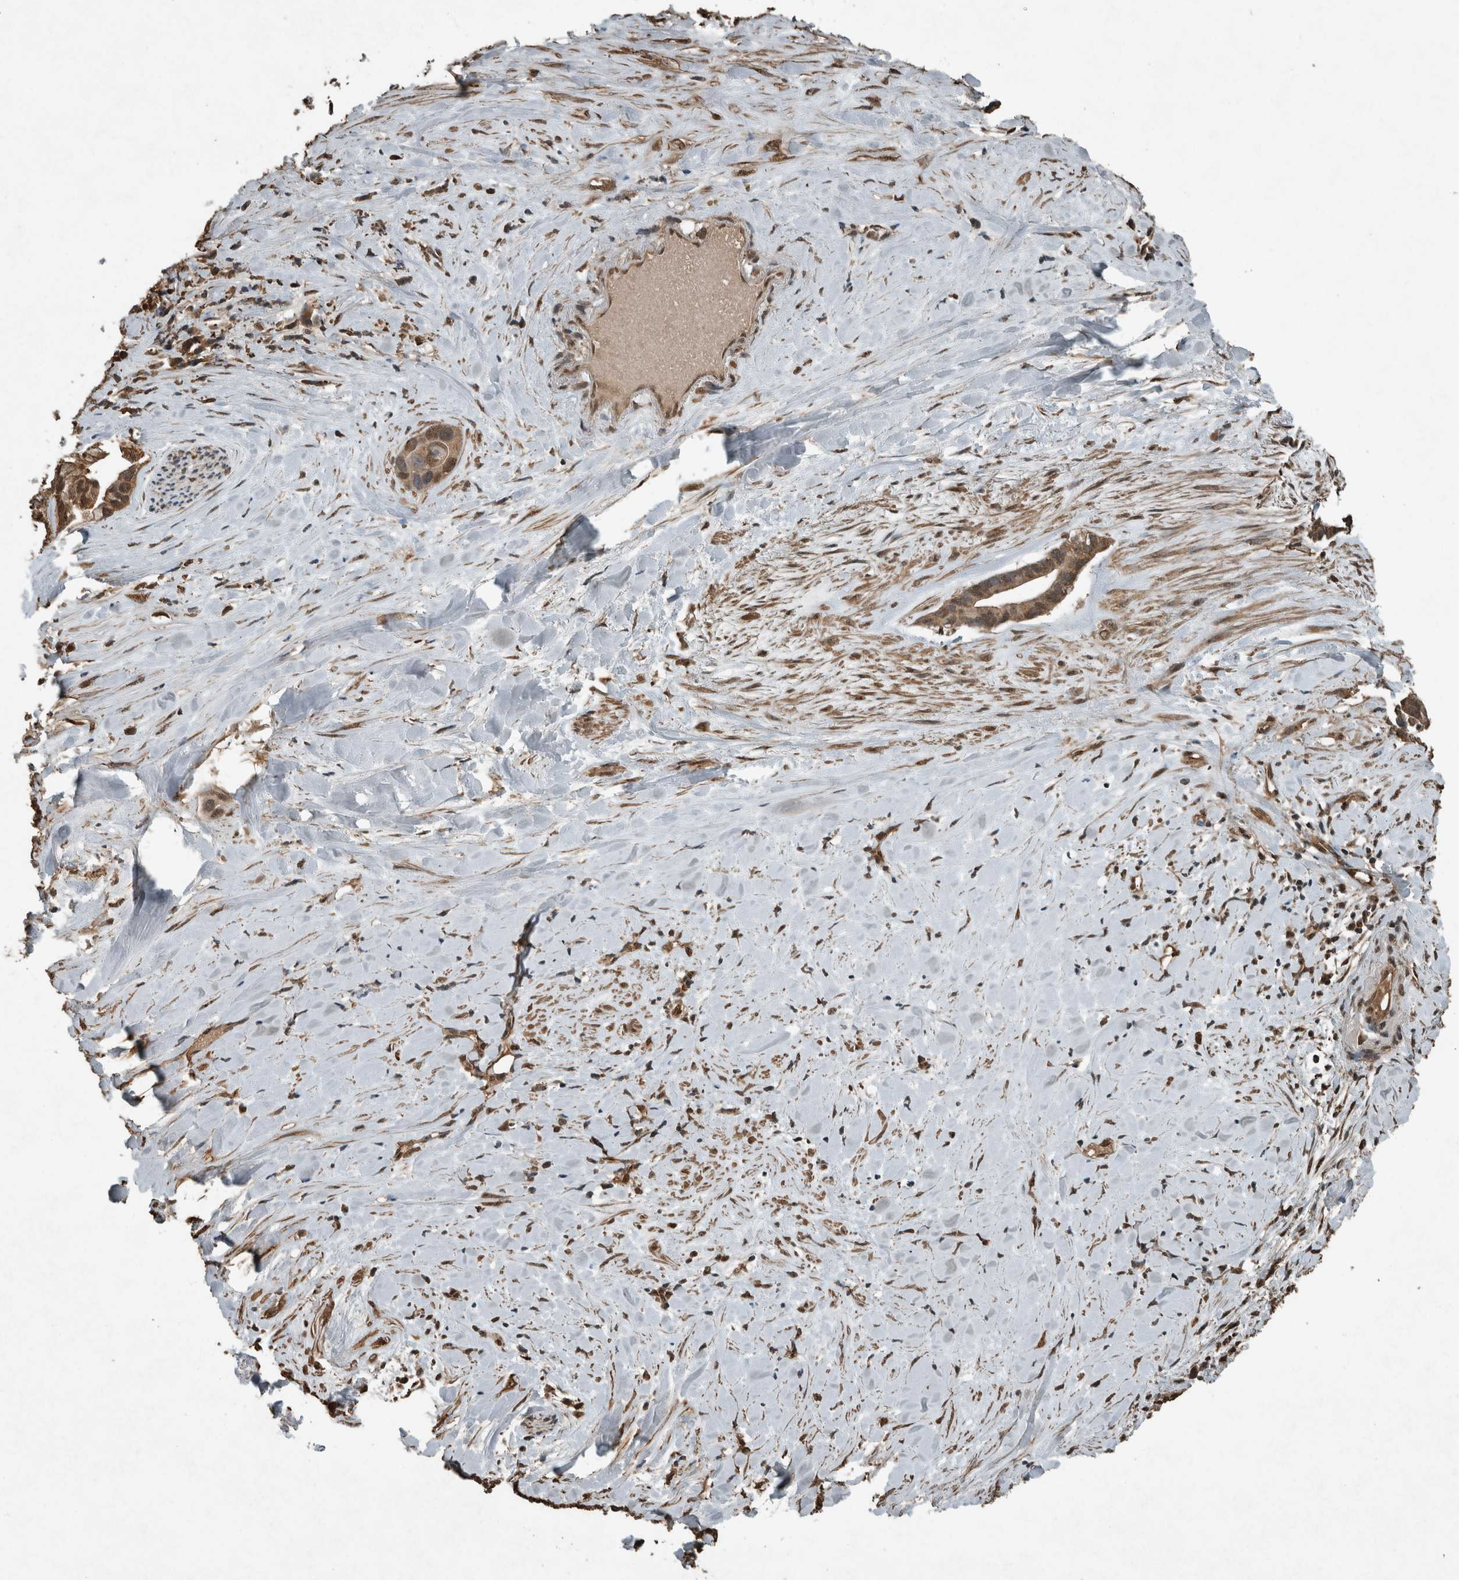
{"staining": {"intensity": "moderate", "quantity": ">75%", "location": "cytoplasmic/membranous,nuclear"}, "tissue": "liver cancer", "cell_type": "Tumor cells", "image_type": "cancer", "snomed": [{"axis": "morphology", "description": "Cholangiocarcinoma"}, {"axis": "topography", "description": "Liver"}], "caption": "IHC histopathology image of liver cancer (cholangiocarcinoma) stained for a protein (brown), which displays medium levels of moderate cytoplasmic/membranous and nuclear staining in approximately >75% of tumor cells.", "gene": "ARHGEF12", "patient": {"sex": "female", "age": 65}}